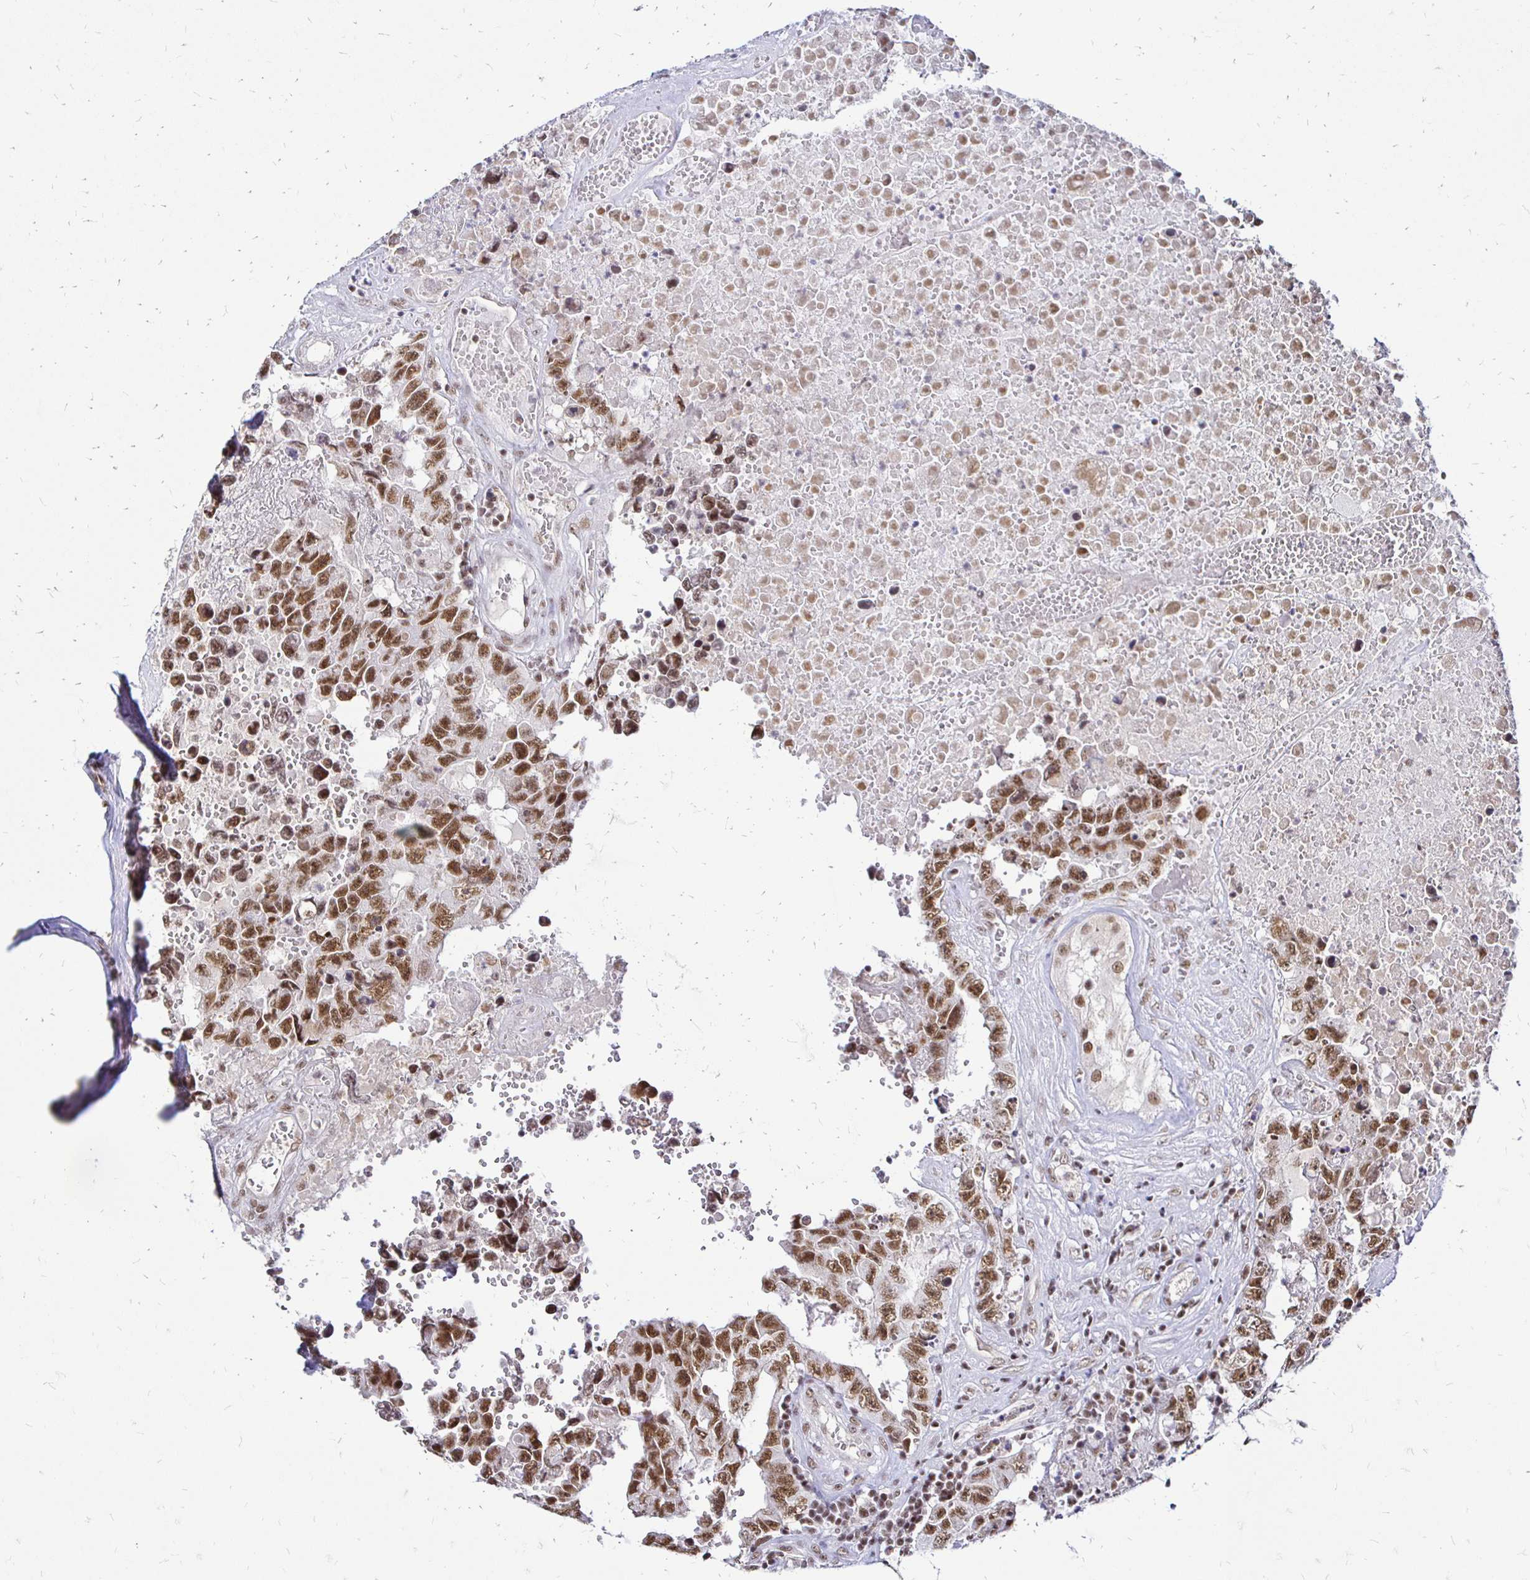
{"staining": {"intensity": "moderate", "quantity": ">75%", "location": "nuclear"}, "tissue": "testis cancer", "cell_type": "Tumor cells", "image_type": "cancer", "snomed": [{"axis": "morphology", "description": "Normal tissue, NOS"}, {"axis": "morphology", "description": "Carcinoma, Embryonal, NOS"}, {"axis": "topography", "description": "Testis"}, {"axis": "topography", "description": "Epididymis"}], "caption": "Brown immunohistochemical staining in embryonal carcinoma (testis) reveals moderate nuclear expression in about >75% of tumor cells. (DAB (3,3'-diaminobenzidine) IHC with brightfield microscopy, high magnification).", "gene": "SIN3A", "patient": {"sex": "male", "age": 25}}